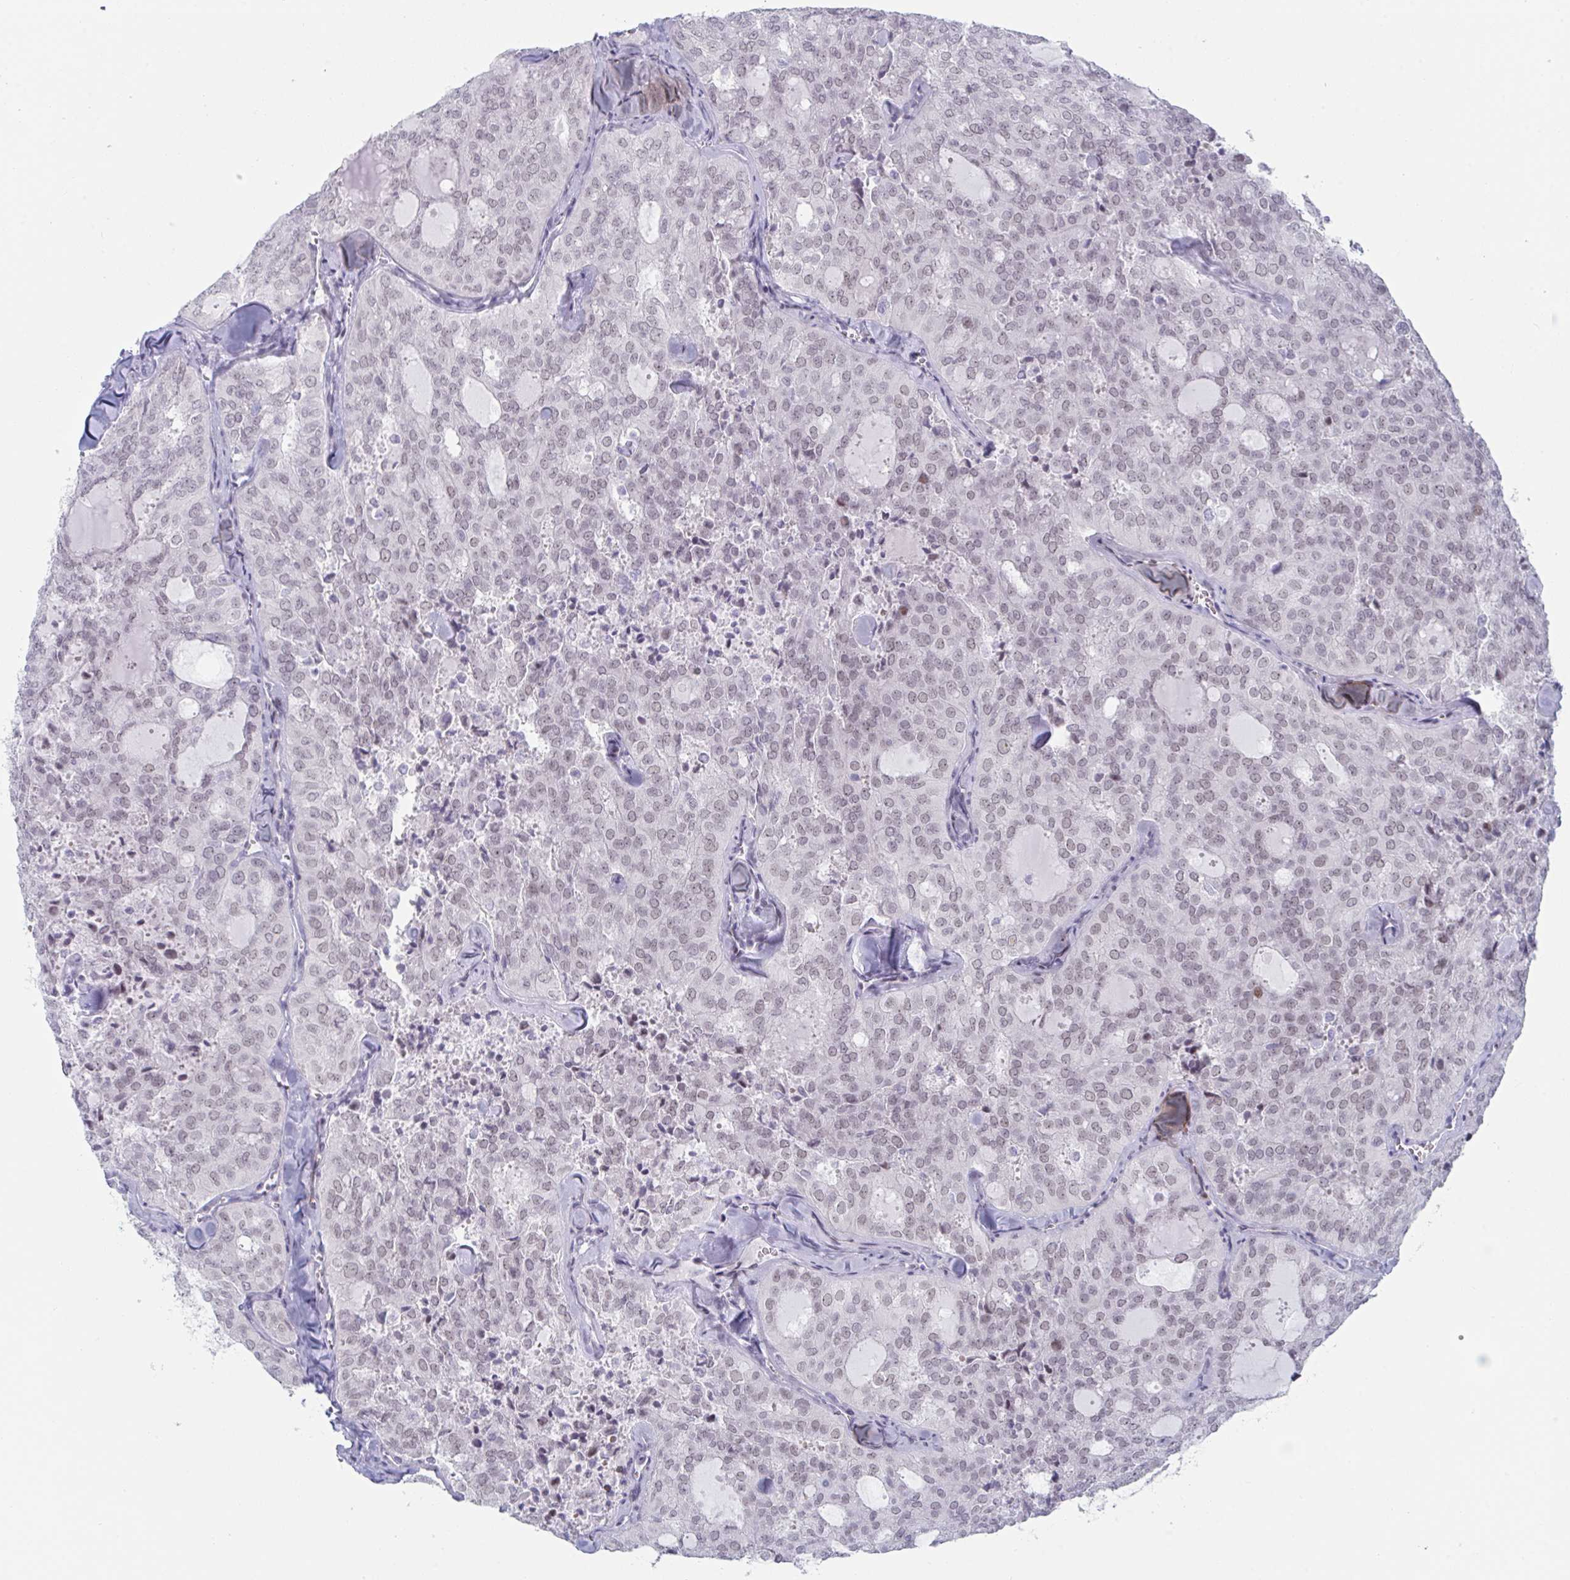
{"staining": {"intensity": "weak", "quantity": ">75%", "location": "nuclear"}, "tissue": "thyroid cancer", "cell_type": "Tumor cells", "image_type": "cancer", "snomed": [{"axis": "morphology", "description": "Follicular adenoma carcinoma, NOS"}, {"axis": "topography", "description": "Thyroid gland"}], "caption": "Tumor cells reveal weak nuclear expression in approximately >75% of cells in thyroid follicular adenoma carcinoma.", "gene": "NR1H2", "patient": {"sex": "male", "age": 75}}